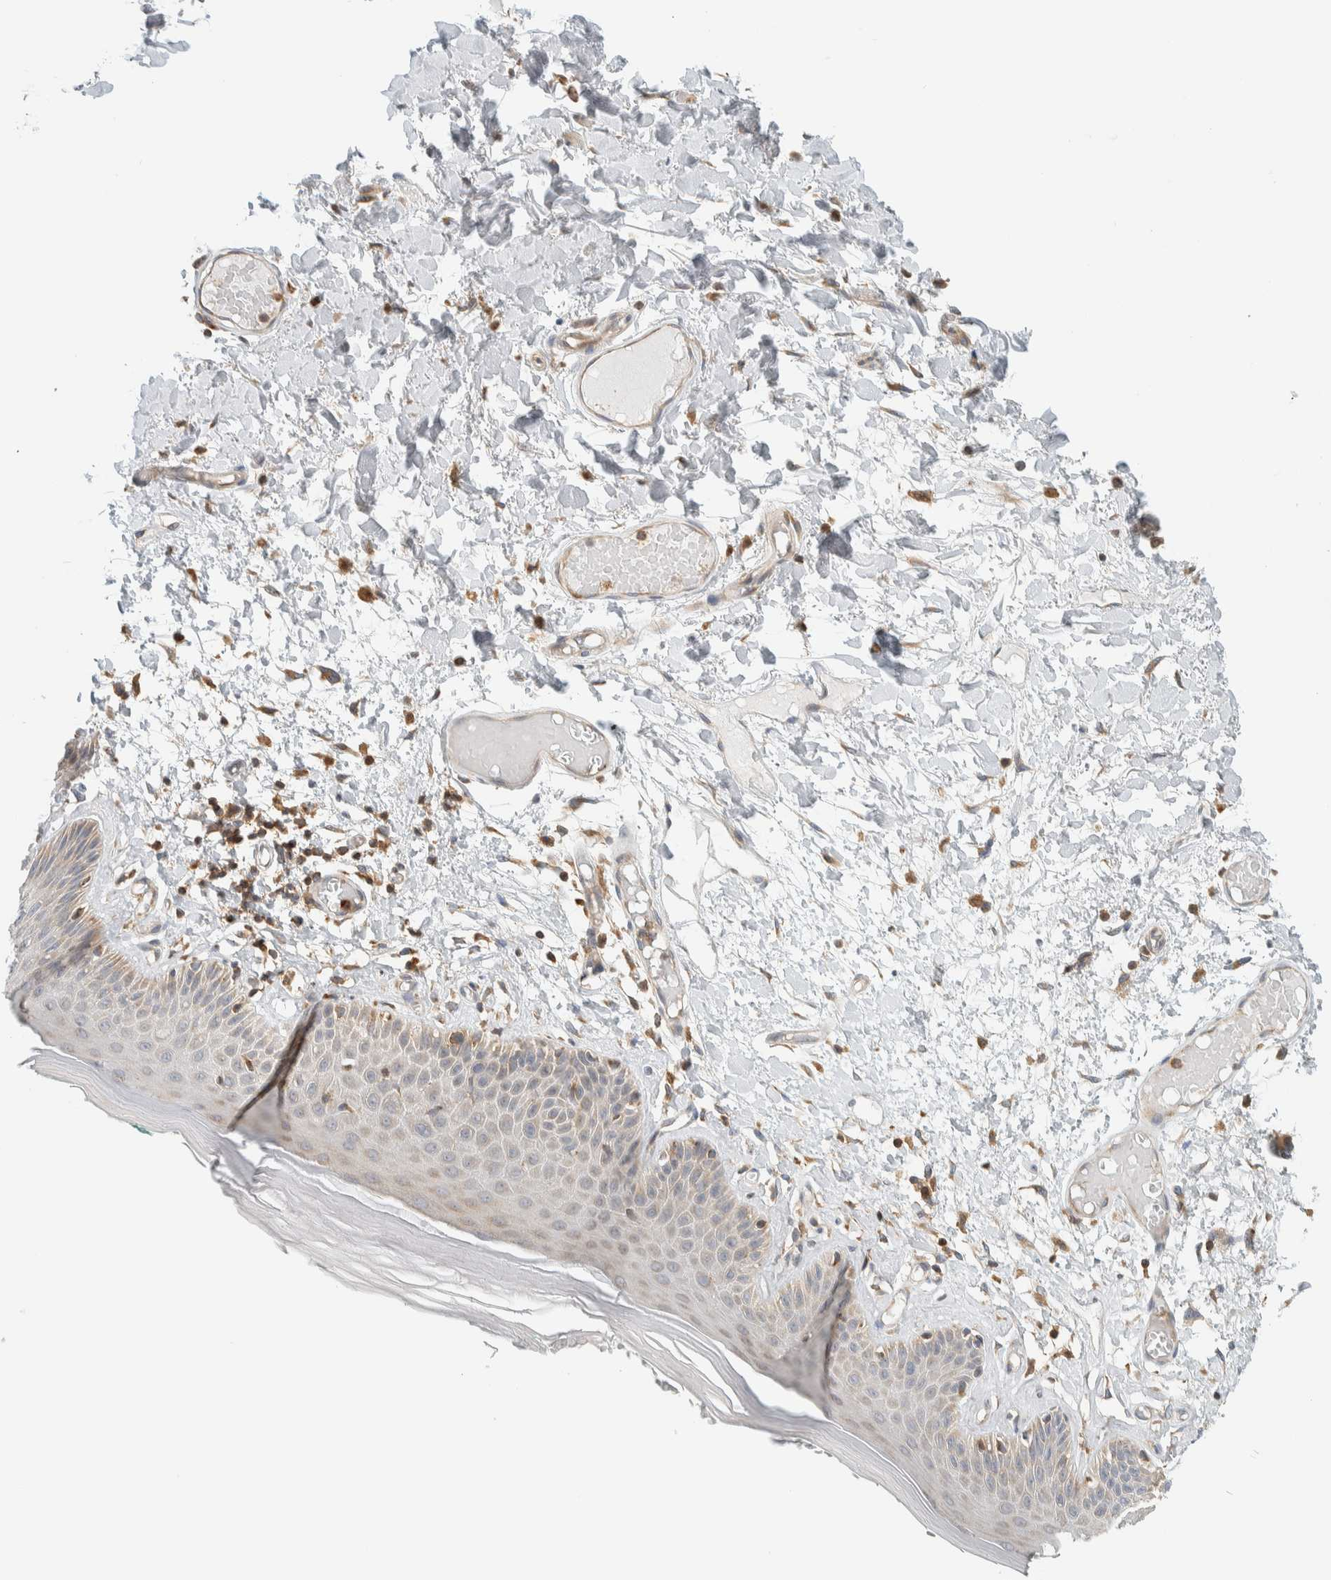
{"staining": {"intensity": "weak", "quantity": "<25%", "location": "cytoplasmic/membranous"}, "tissue": "skin", "cell_type": "Epidermal cells", "image_type": "normal", "snomed": [{"axis": "morphology", "description": "Normal tissue, NOS"}, {"axis": "topography", "description": "Vulva"}], "caption": "High magnification brightfield microscopy of normal skin stained with DAB (3,3'-diaminobenzidine) (brown) and counterstained with hematoxylin (blue): epidermal cells show no significant staining. (DAB (3,3'-diaminobenzidine) IHC with hematoxylin counter stain).", "gene": "CCDC57", "patient": {"sex": "female", "age": 73}}